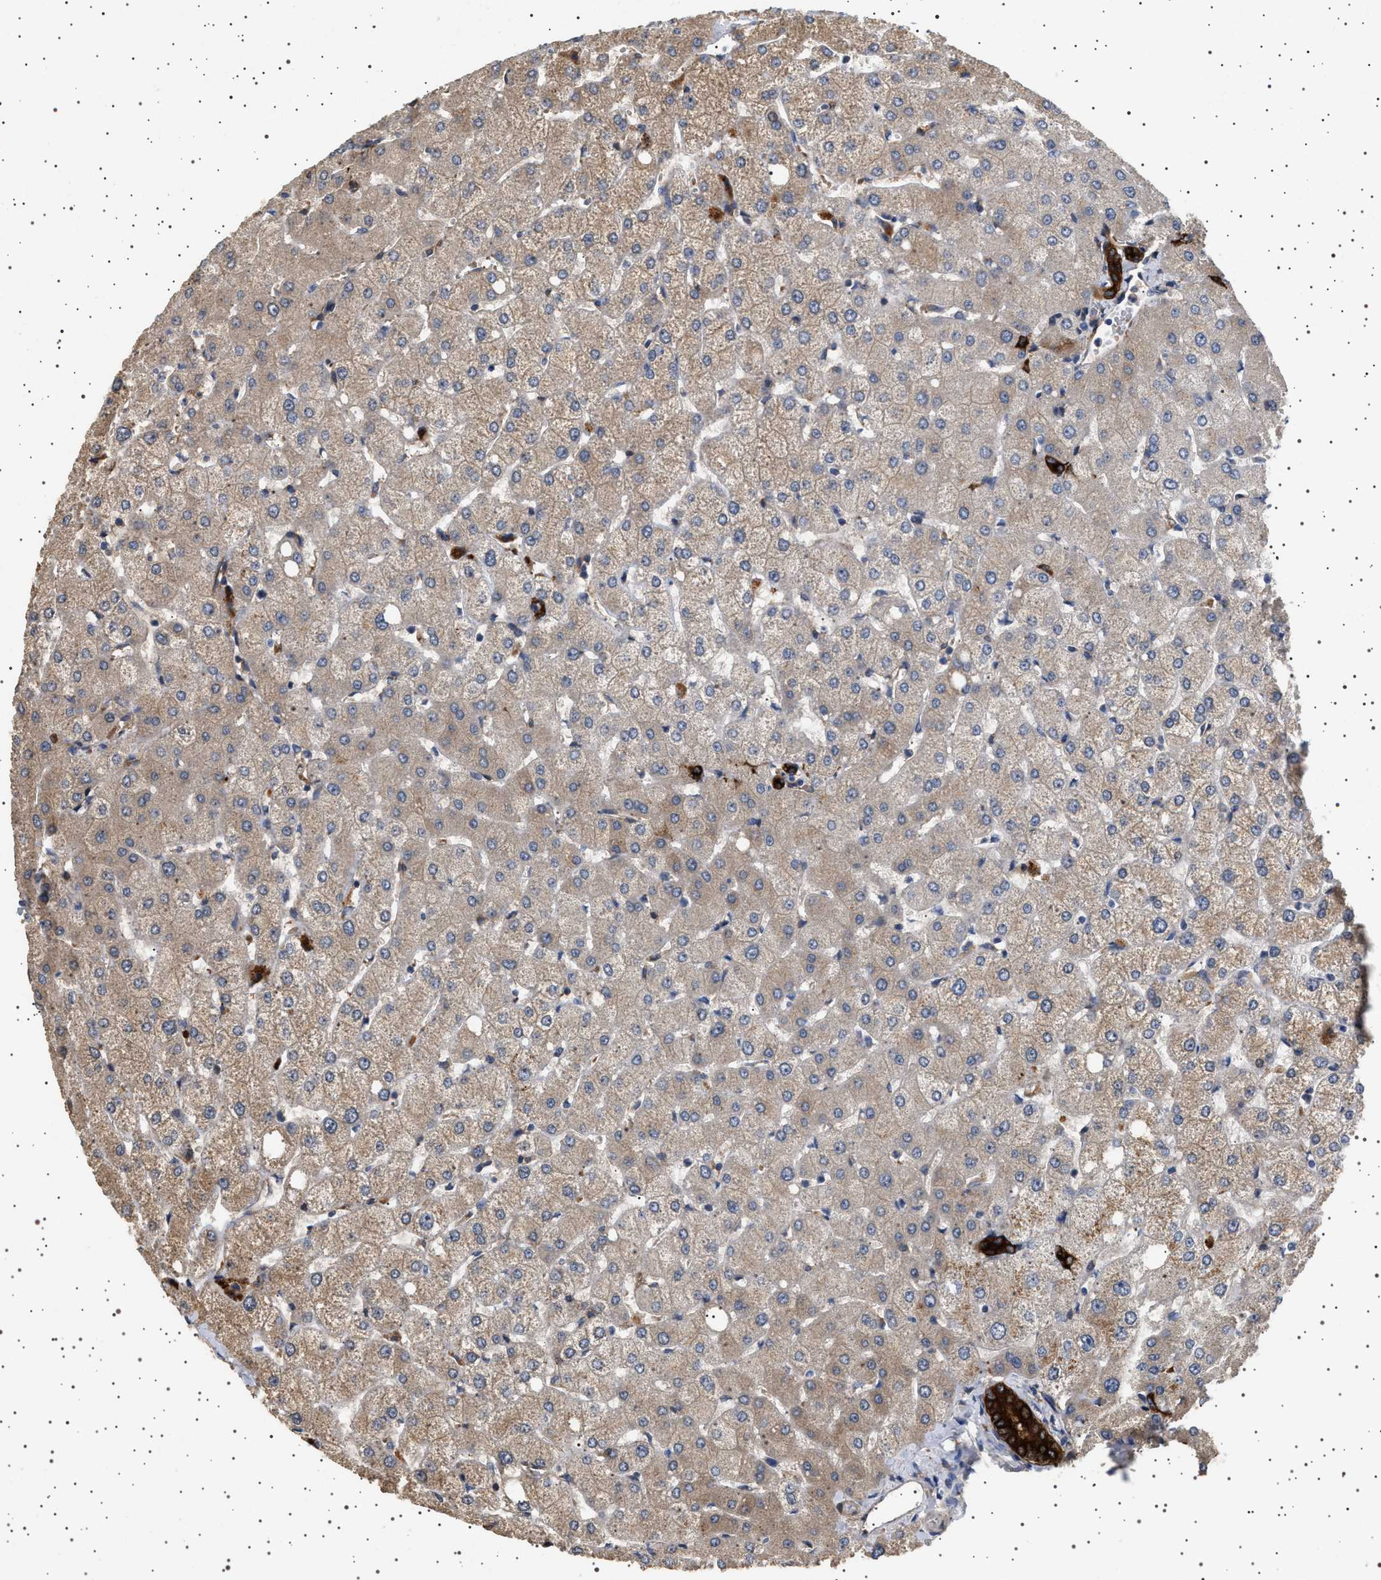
{"staining": {"intensity": "strong", "quantity": ">75%", "location": "cytoplasmic/membranous"}, "tissue": "liver", "cell_type": "Cholangiocytes", "image_type": "normal", "snomed": [{"axis": "morphology", "description": "Normal tissue, NOS"}, {"axis": "topography", "description": "Liver"}], "caption": "High-power microscopy captured an immunohistochemistry photomicrograph of unremarkable liver, revealing strong cytoplasmic/membranous staining in approximately >75% of cholangiocytes. Nuclei are stained in blue.", "gene": "GUCY1B1", "patient": {"sex": "female", "age": 54}}